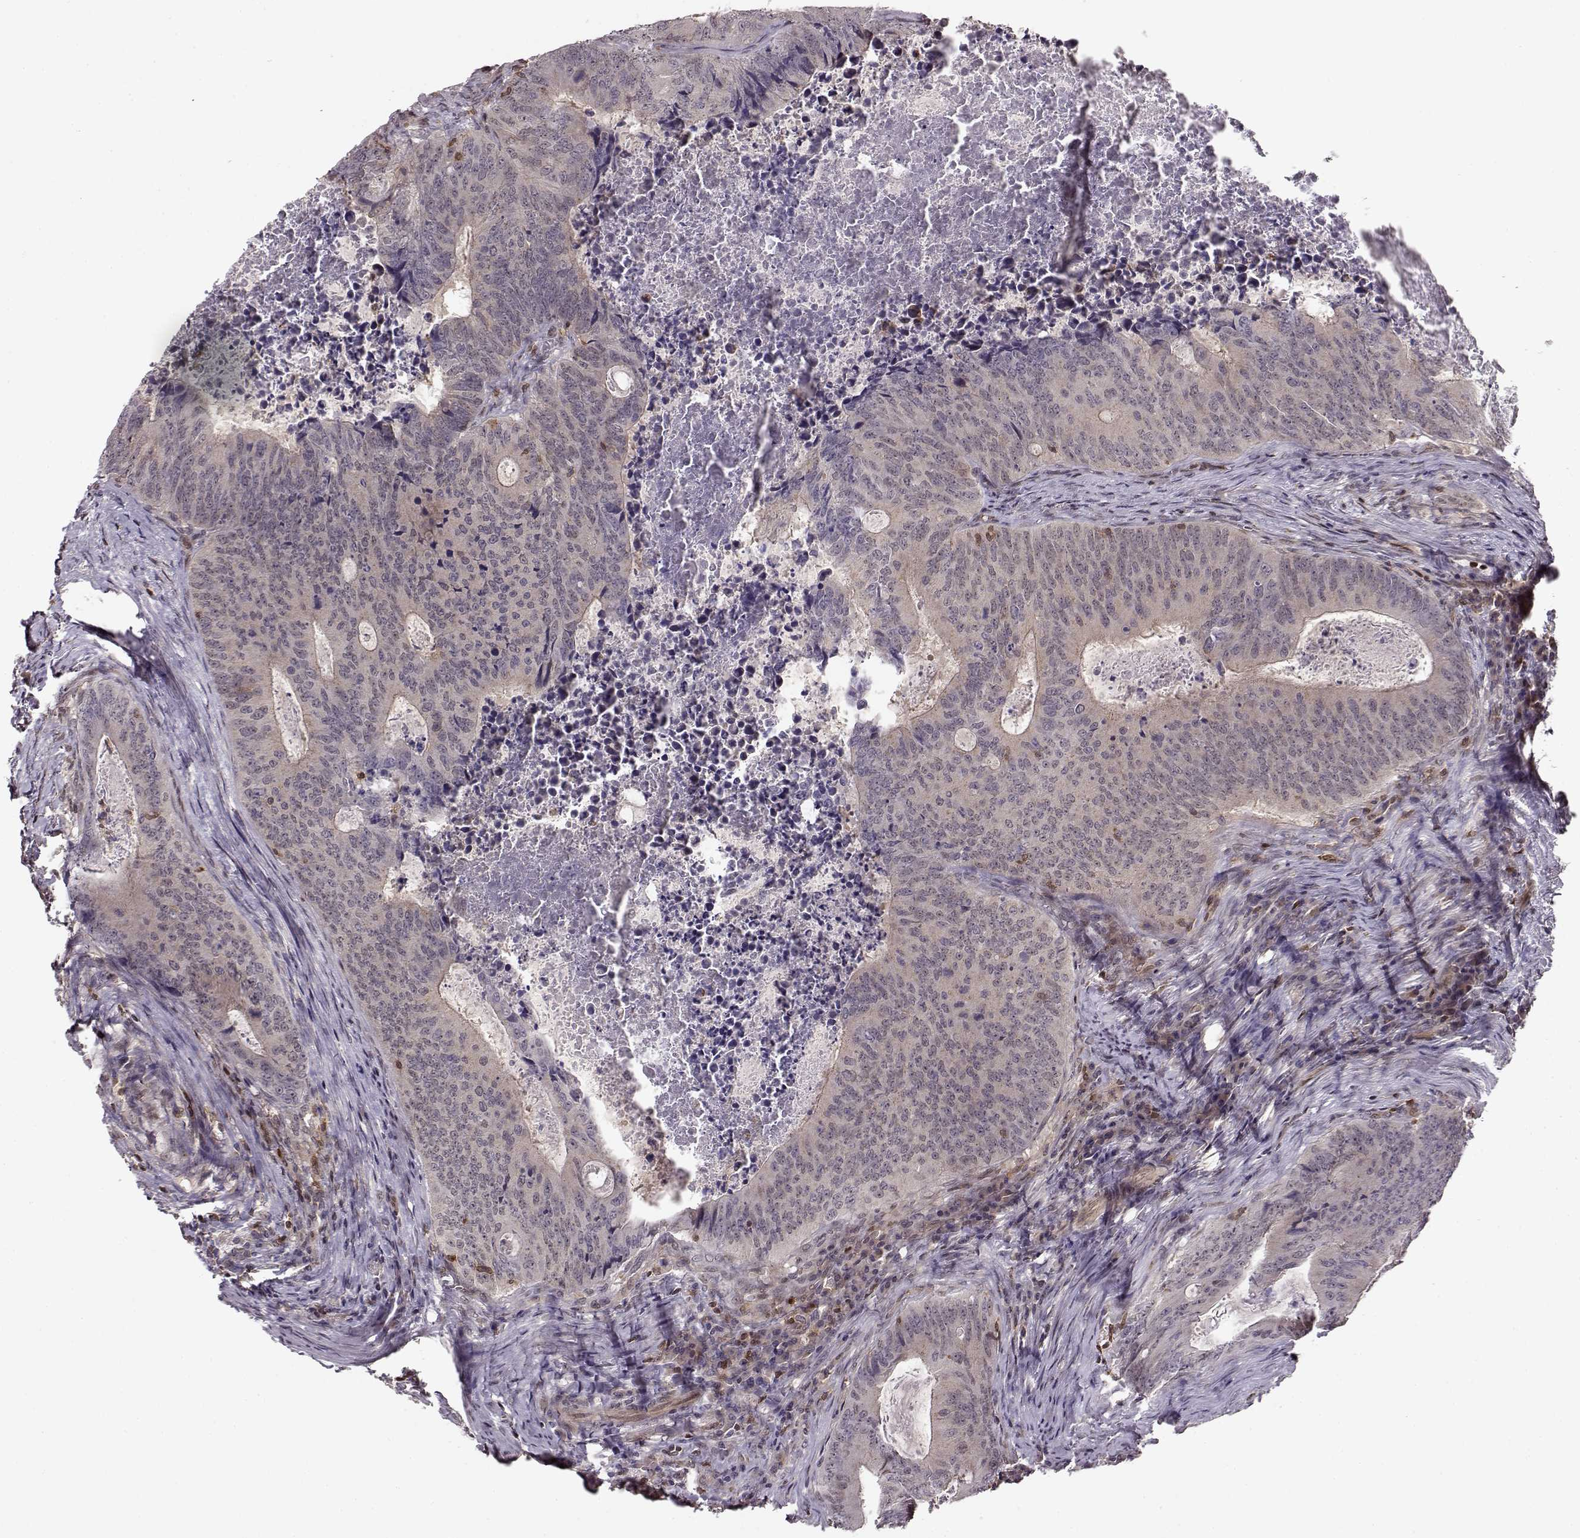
{"staining": {"intensity": "negative", "quantity": "none", "location": "none"}, "tissue": "colorectal cancer", "cell_type": "Tumor cells", "image_type": "cancer", "snomed": [{"axis": "morphology", "description": "Adenocarcinoma, NOS"}, {"axis": "topography", "description": "Colon"}], "caption": "A high-resolution image shows immunohistochemistry staining of colorectal adenocarcinoma, which reveals no significant positivity in tumor cells.", "gene": "MFSD1", "patient": {"sex": "male", "age": 67}}